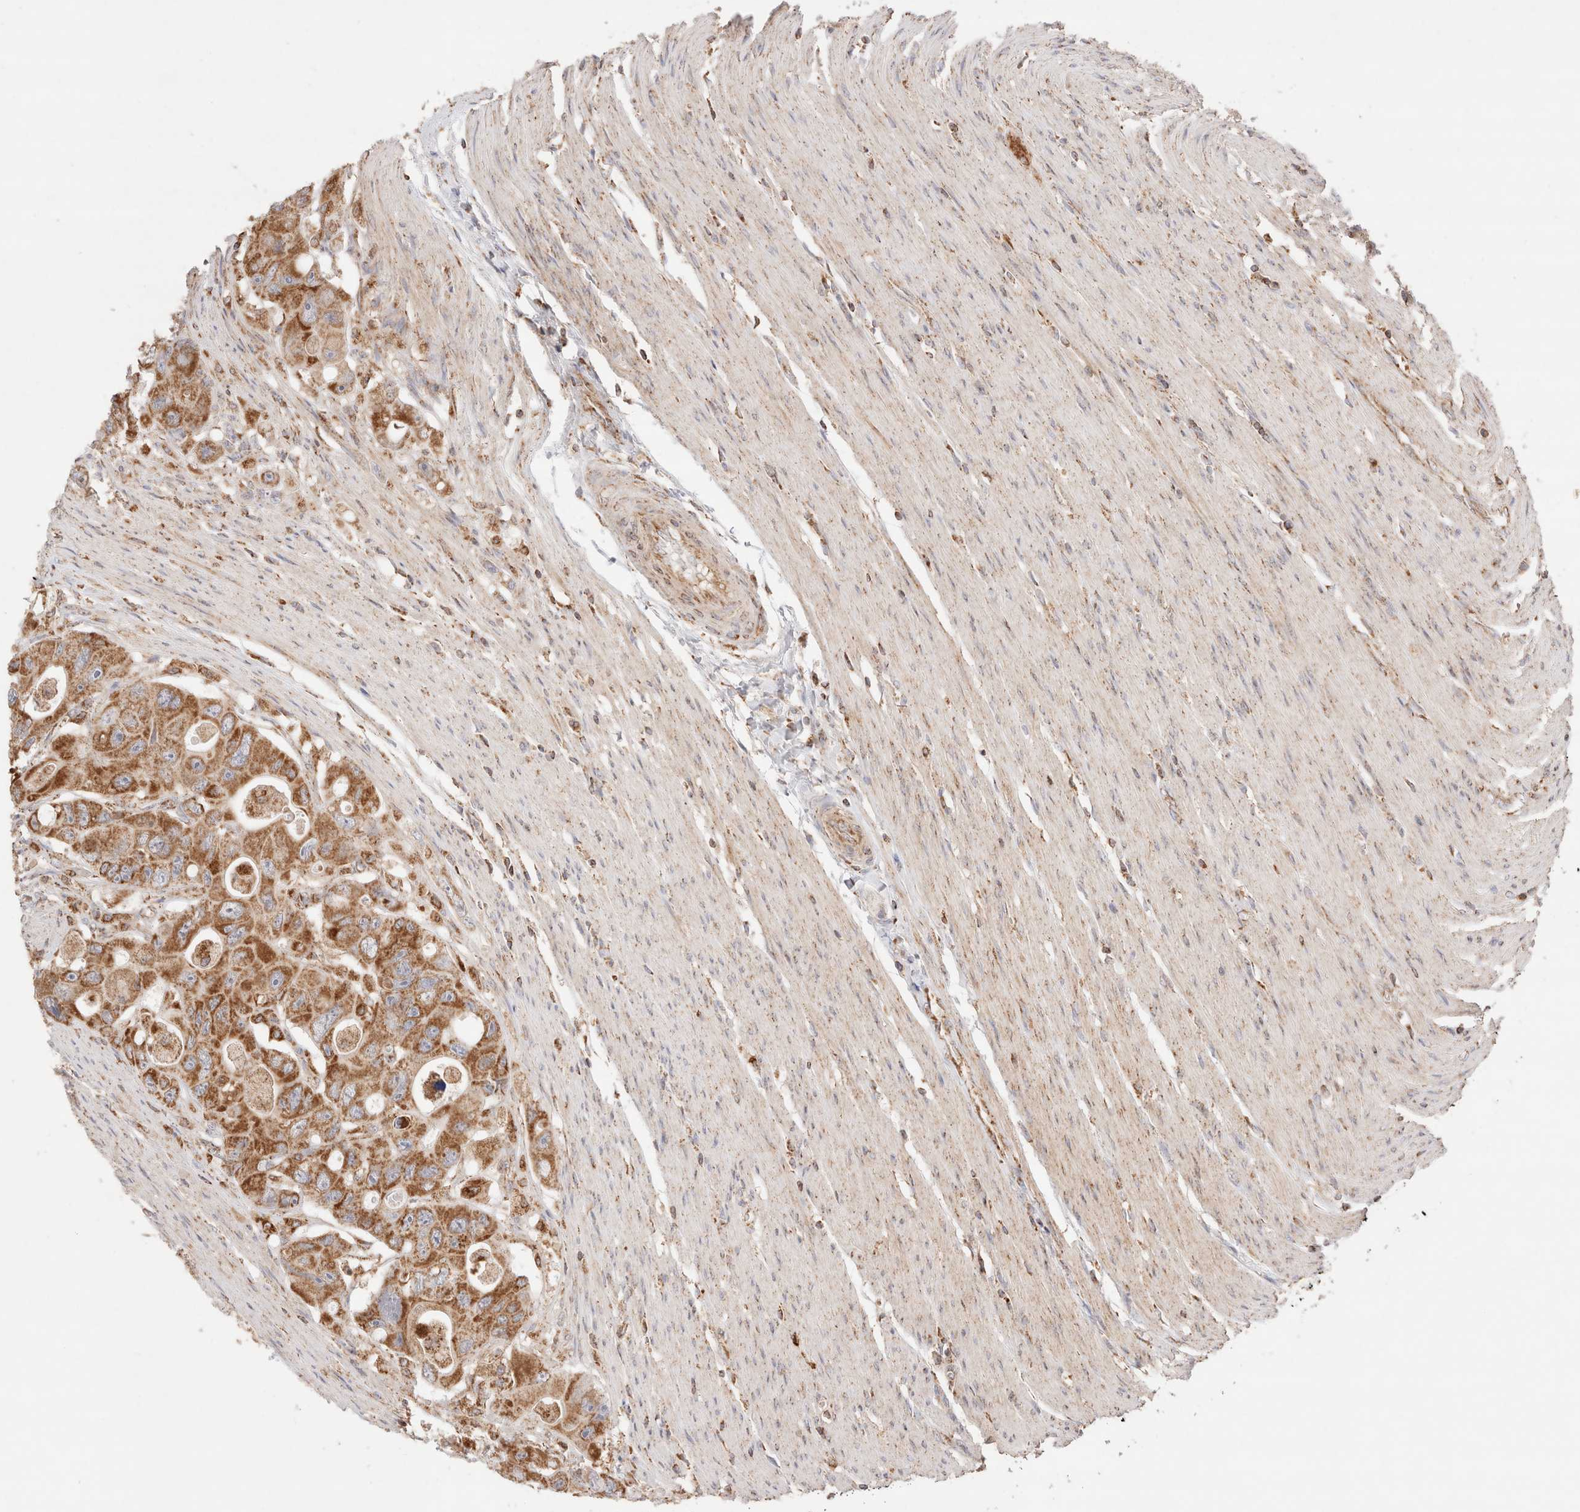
{"staining": {"intensity": "moderate", "quantity": ">75%", "location": "cytoplasmic/membranous"}, "tissue": "colorectal cancer", "cell_type": "Tumor cells", "image_type": "cancer", "snomed": [{"axis": "morphology", "description": "Adenocarcinoma, NOS"}, {"axis": "topography", "description": "Colon"}], "caption": "Protein staining shows moderate cytoplasmic/membranous positivity in approximately >75% of tumor cells in colorectal cancer.", "gene": "TMPPE", "patient": {"sex": "female", "age": 46}}